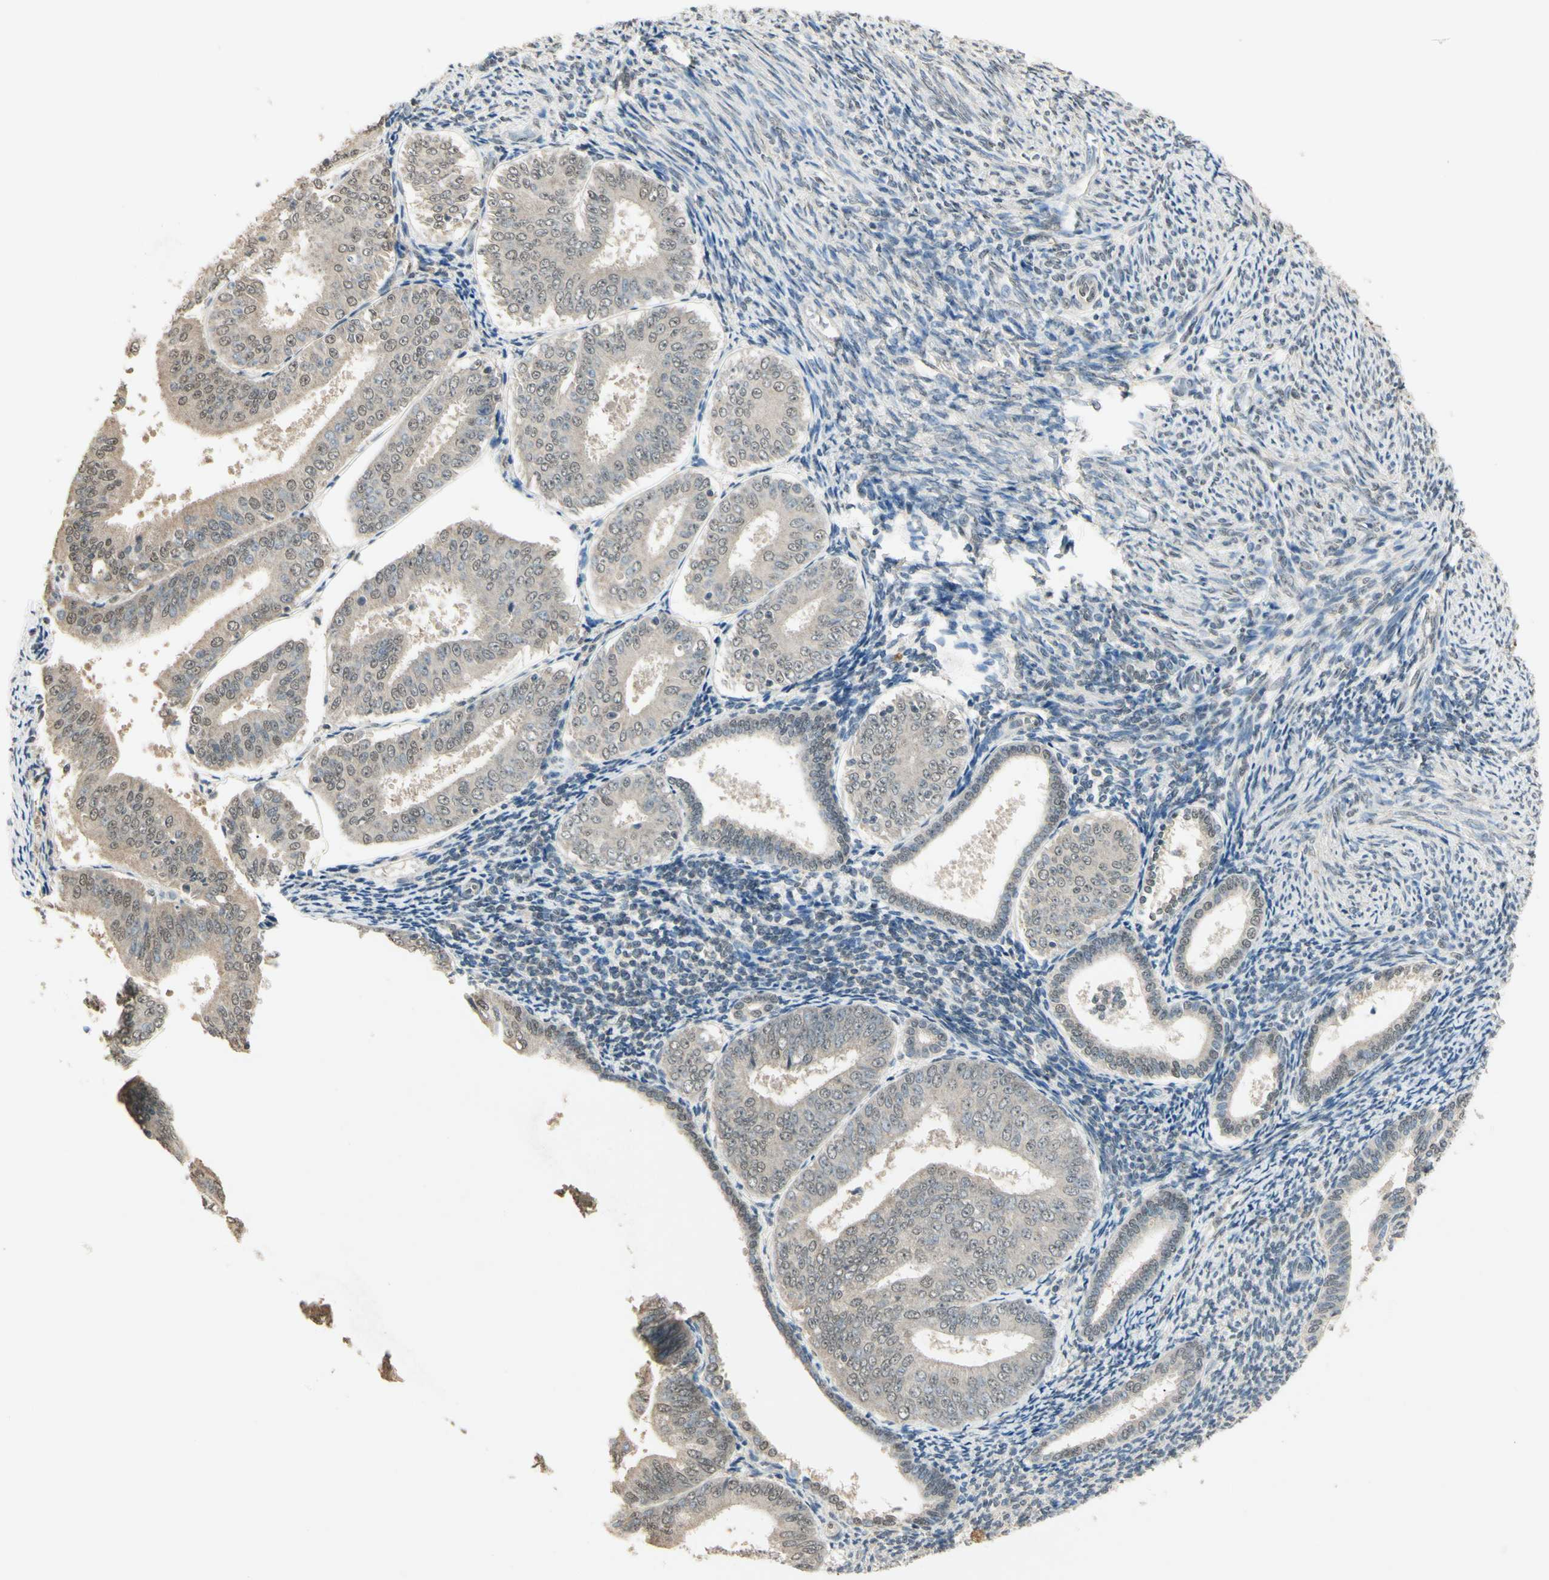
{"staining": {"intensity": "weak", "quantity": ">75%", "location": "cytoplasmic/membranous,nuclear"}, "tissue": "endometrial cancer", "cell_type": "Tumor cells", "image_type": "cancer", "snomed": [{"axis": "morphology", "description": "Adenocarcinoma, NOS"}, {"axis": "topography", "description": "Endometrium"}], "caption": "Immunohistochemistry (IHC) (DAB) staining of human endometrial cancer shows weak cytoplasmic/membranous and nuclear protein staining in about >75% of tumor cells.", "gene": "SGCA", "patient": {"sex": "female", "age": 63}}